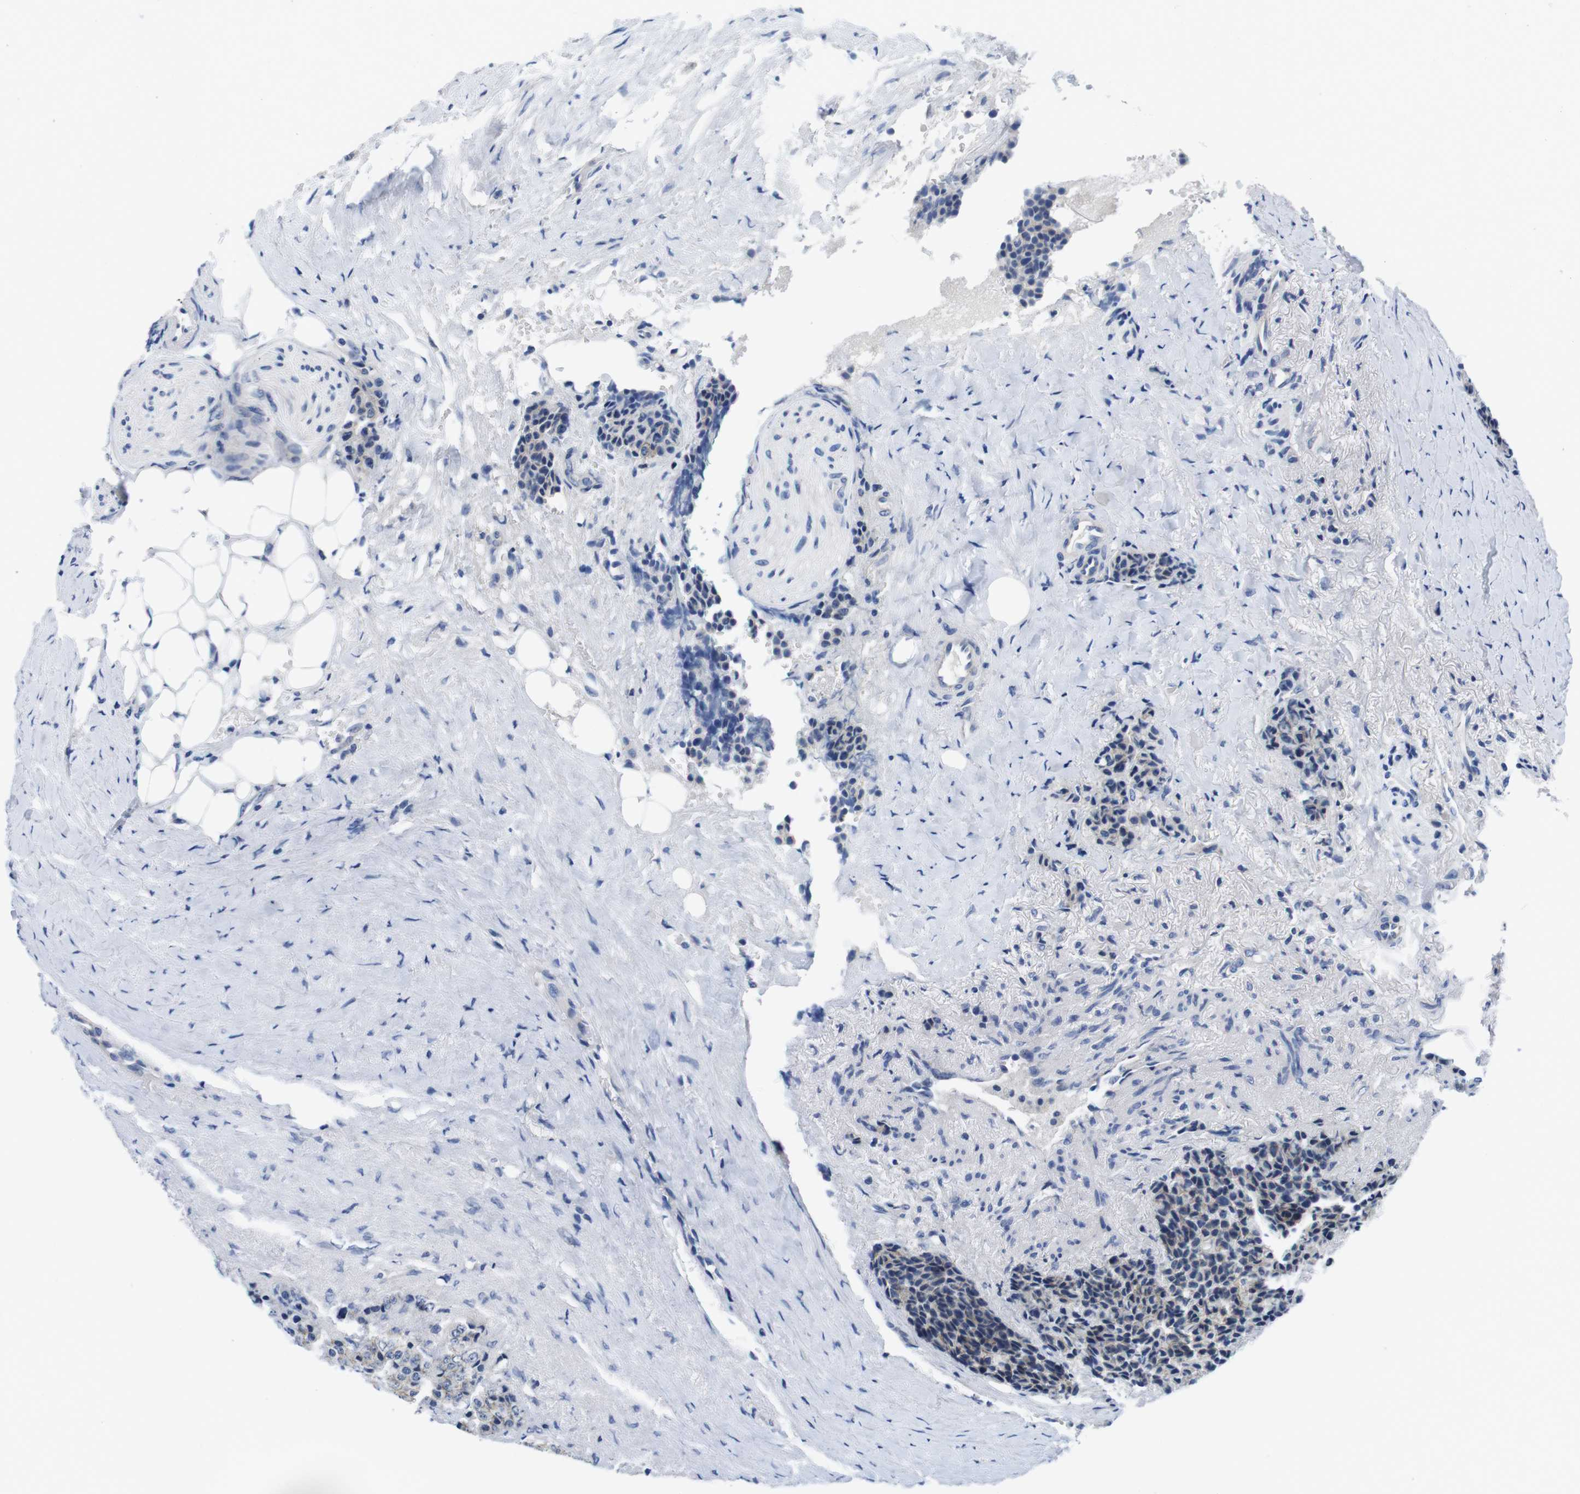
{"staining": {"intensity": "weak", "quantity": "25%-75%", "location": "cytoplasmic/membranous"}, "tissue": "carcinoid", "cell_type": "Tumor cells", "image_type": "cancer", "snomed": [{"axis": "morphology", "description": "Carcinoid, malignant, NOS"}, {"axis": "topography", "description": "Colon"}], "caption": "Immunohistochemical staining of human malignant carcinoid reveals low levels of weak cytoplasmic/membranous protein expression in approximately 25%-75% of tumor cells. (Stains: DAB in brown, nuclei in blue, Microscopy: brightfield microscopy at high magnification).", "gene": "SCRIB", "patient": {"sex": "female", "age": 61}}